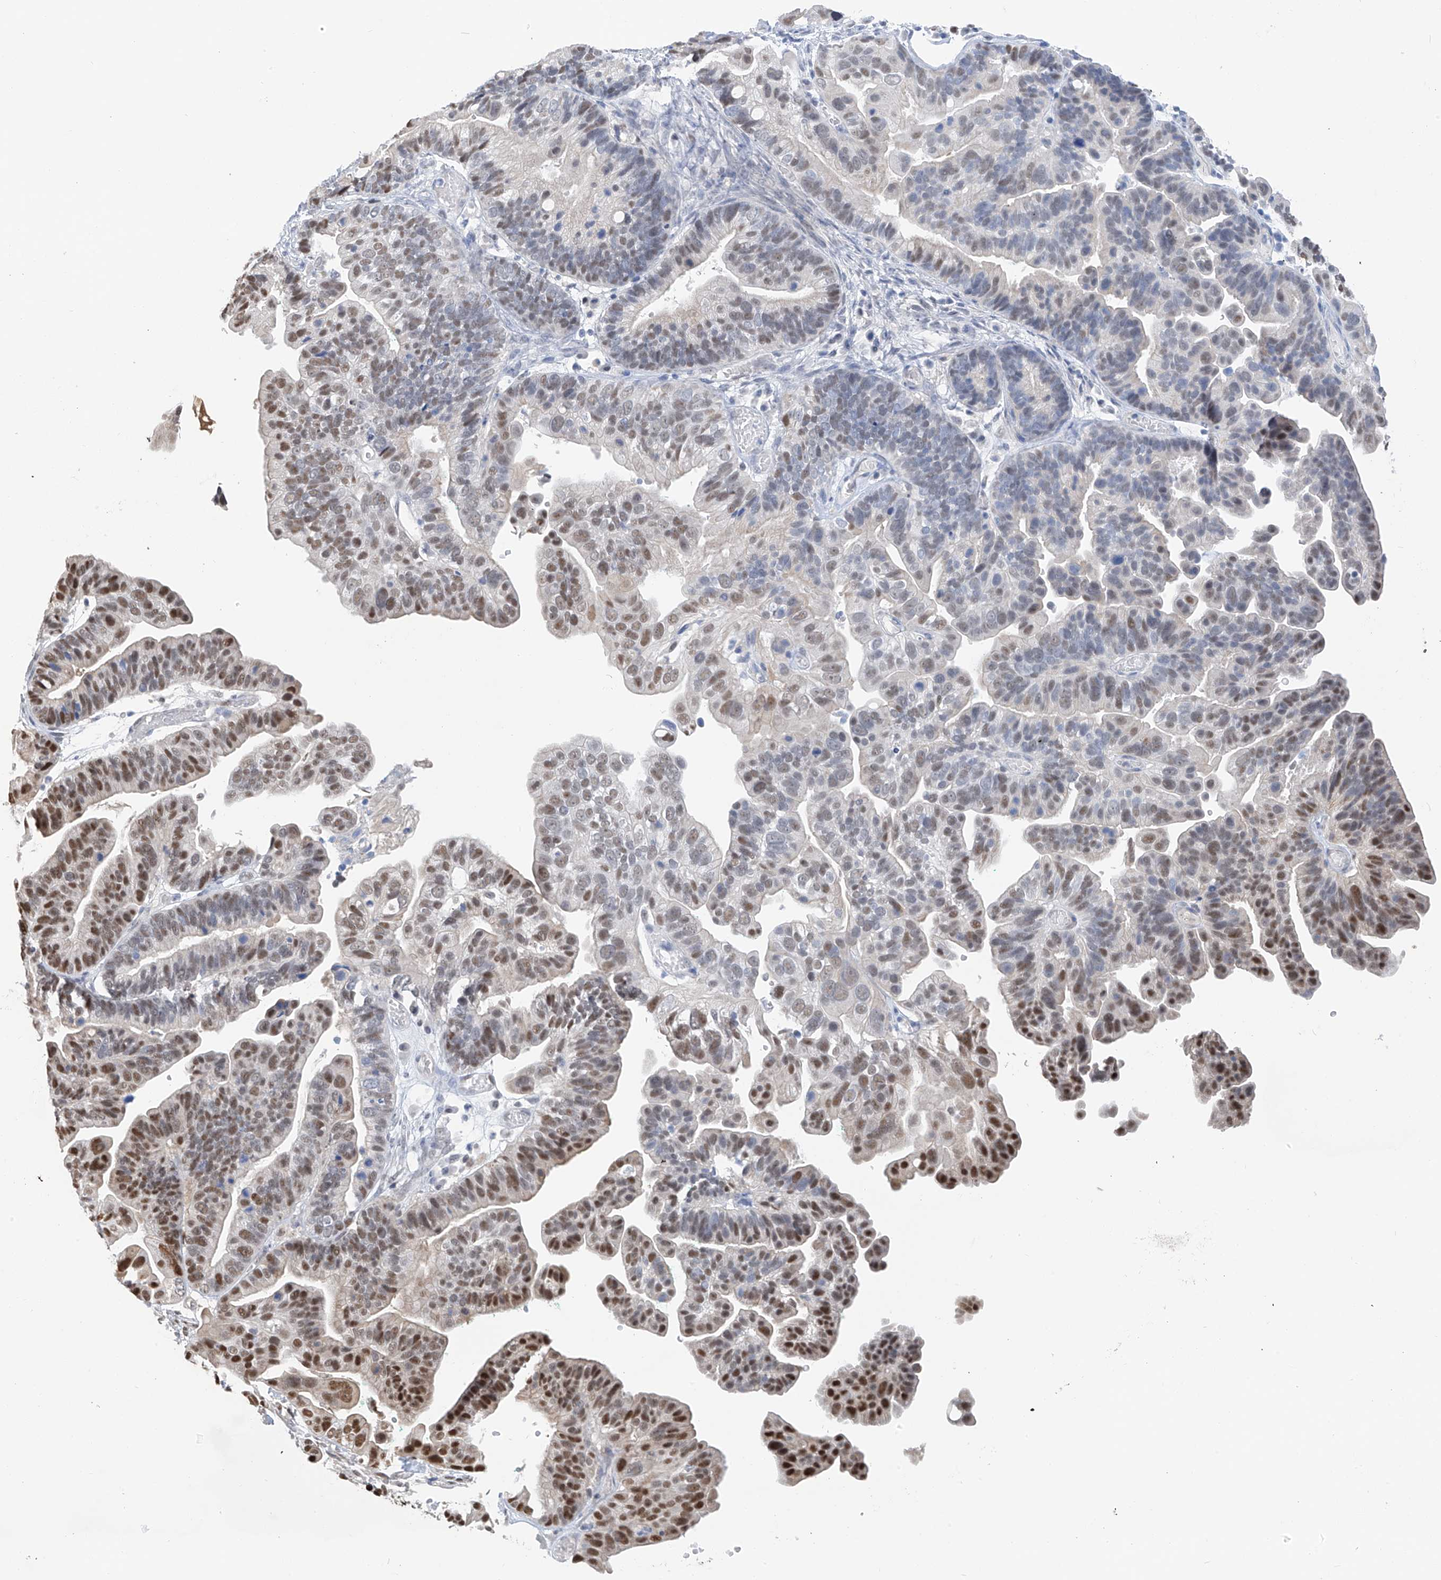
{"staining": {"intensity": "moderate", "quantity": "<25%", "location": "nuclear"}, "tissue": "ovarian cancer", "cell_type": "Tumor cells", "image_type": "cancer", "snomed": [{"axis": "morphology", "description": "Cystadenocarcinoma, serous, NOS"}, {"axis": "topography", "description": "Ovary"}], "caption": "Brown immunohistochemical staining in human ovarian cancer shows moderate nuclear expression in approximately <25% of tumor cells.", "gene": "PMM1", "patient": {"sex": "female", "age": 56}}